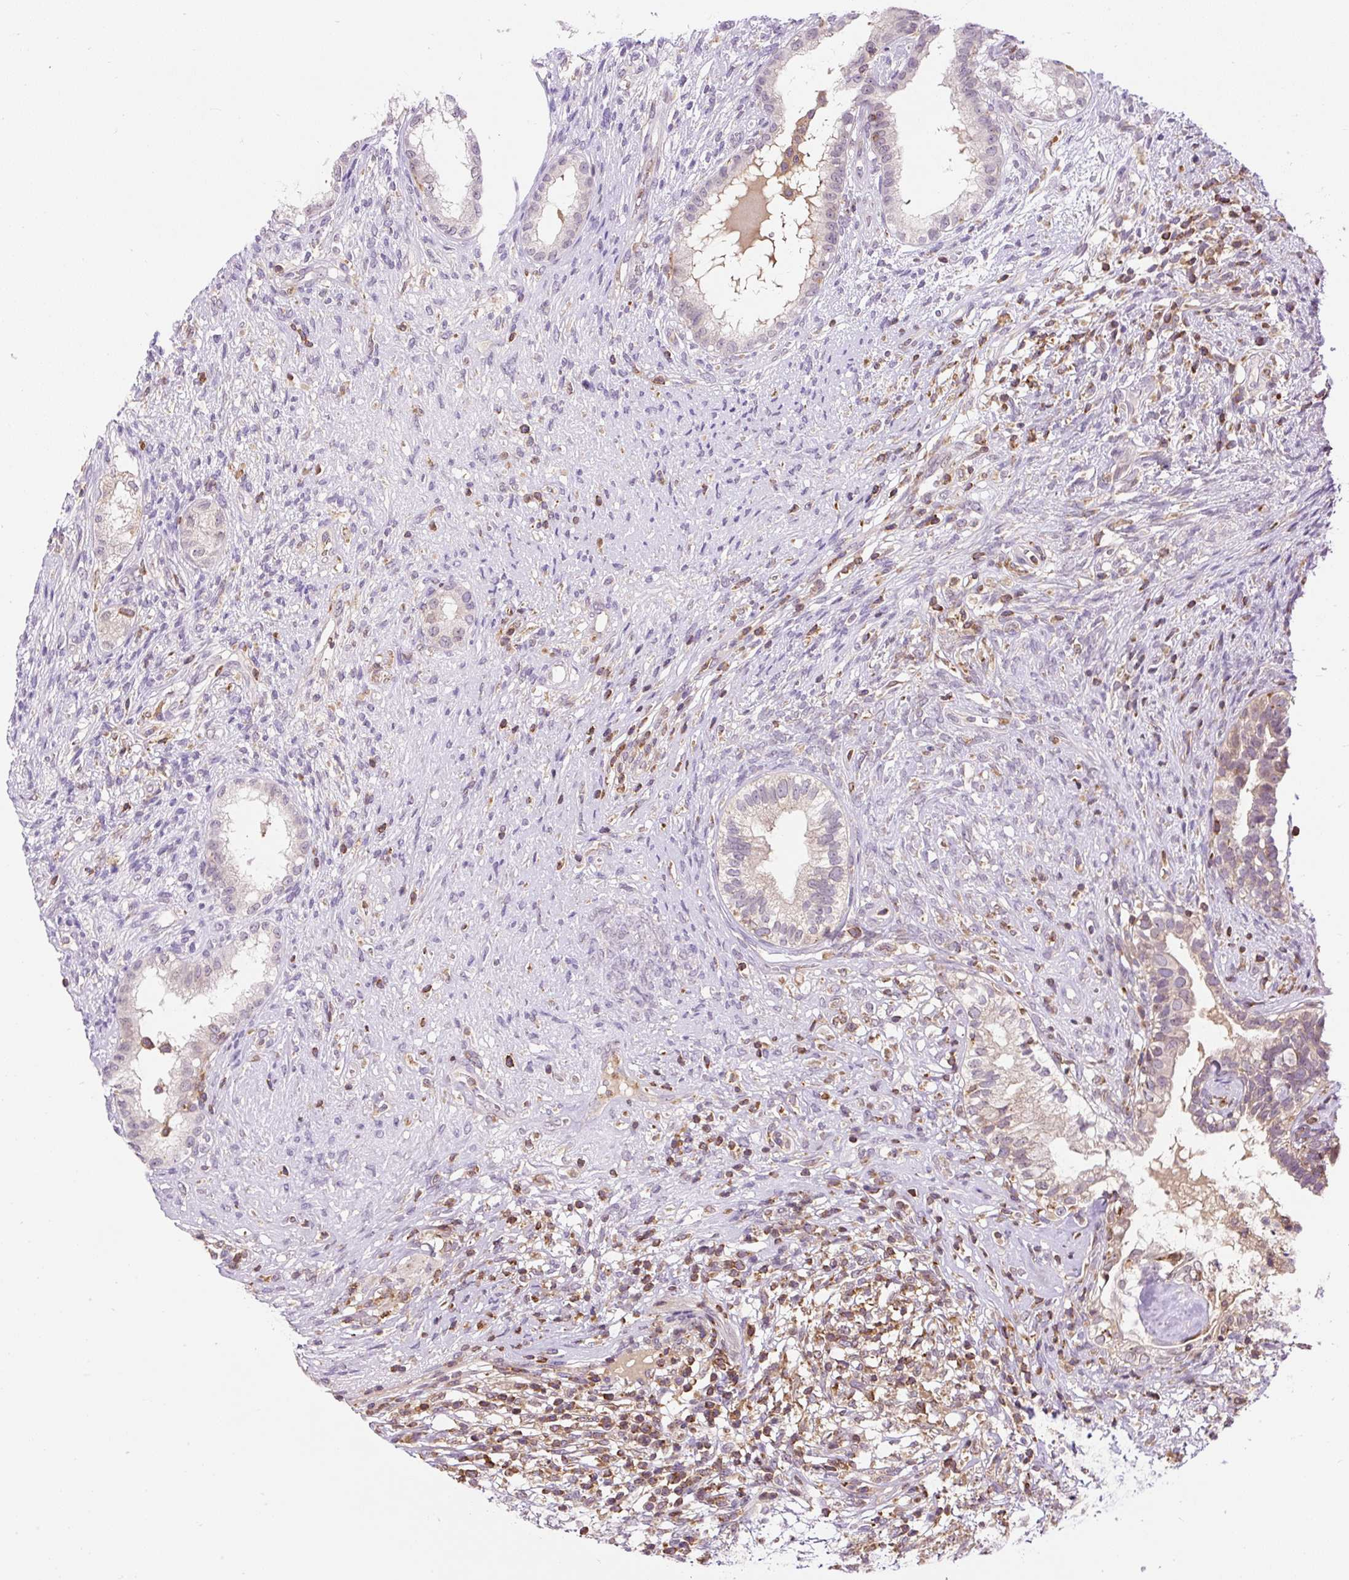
{"staining": {"intensity": "weak", "quantity": "25%-75%", "location": "cytoplasmic/membranous,nuclear"}, "tissue": "testis cancer", "cell_type": "Tumor cells", "image_type": "cancer", "snomed": [{"axis": "morphology", "description": "Seminoma, NOS"}, {"axis": "morphology", "description": "Carcinoma, Embryonal, NOS"}, {"axis": "topography", "description": "Testis"}], "caption": "This is an image of immunohistochemistry (IHC) staining of testis cancer (embryonal carcinoma), which shows weak expression in the cytoplasmic/membranous and nuclear of tumor cells.", "gene": "CARD11", "patient": {"sex": "male", "age": 41}}